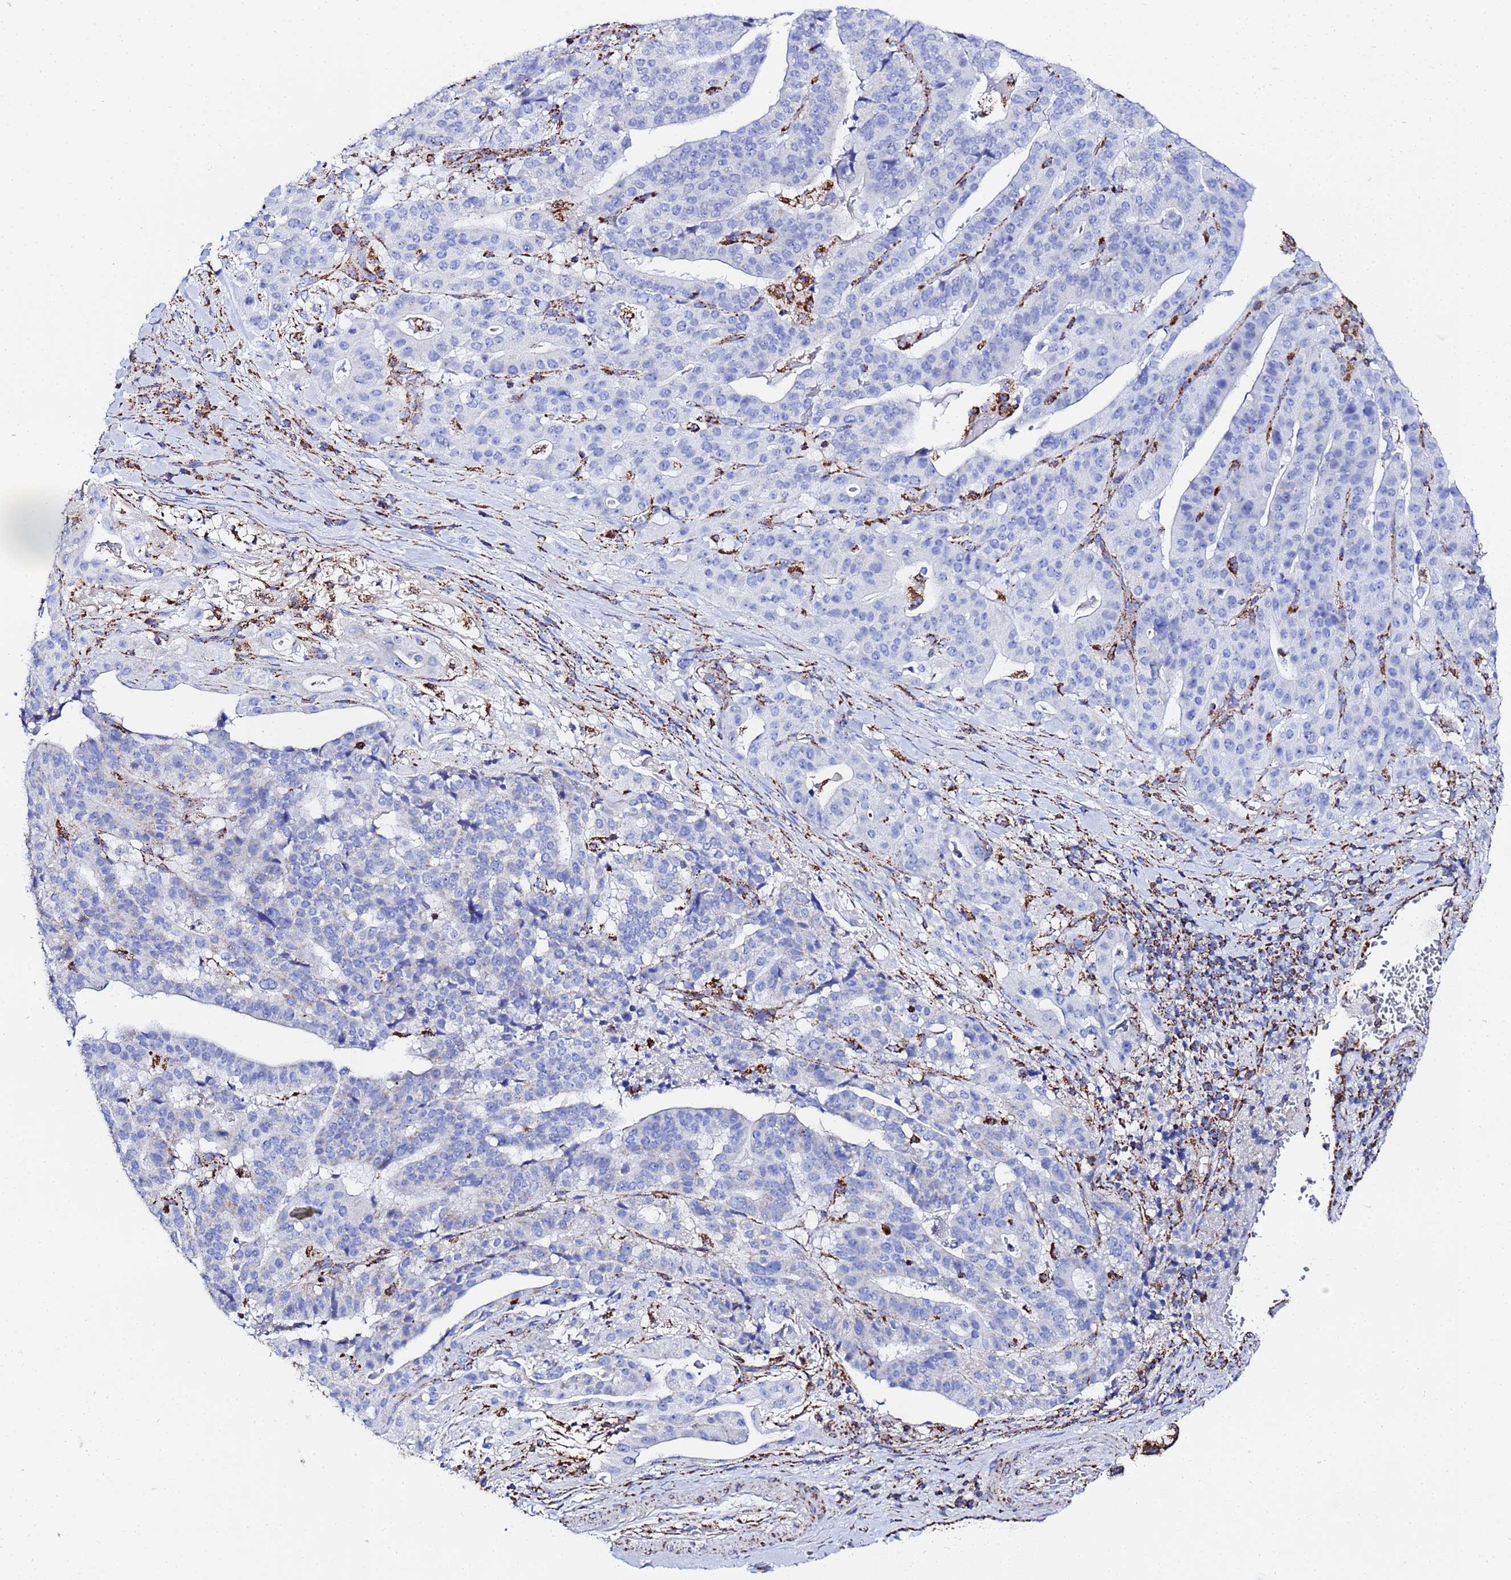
{"staining": {"intensity": "negative", "quantity": "none", "location": "none"}, "tissue": "stomach cancer", "cell_type": "Tumor cells", "image_type": "cancer", "snomed": [{"axis": "morphology", "description": "Adenocarcinoma, NOS"}, {"axis": "topography", "description": "Stomach"}], "caption": "High power microscopy photomicrograph of an IHC photomicrograph of stomach adenocarcinoma, revealing no significant positivity in tumor cells.", "gene": "GLUD1", "patient": {"sex": "male", "age": 48}}